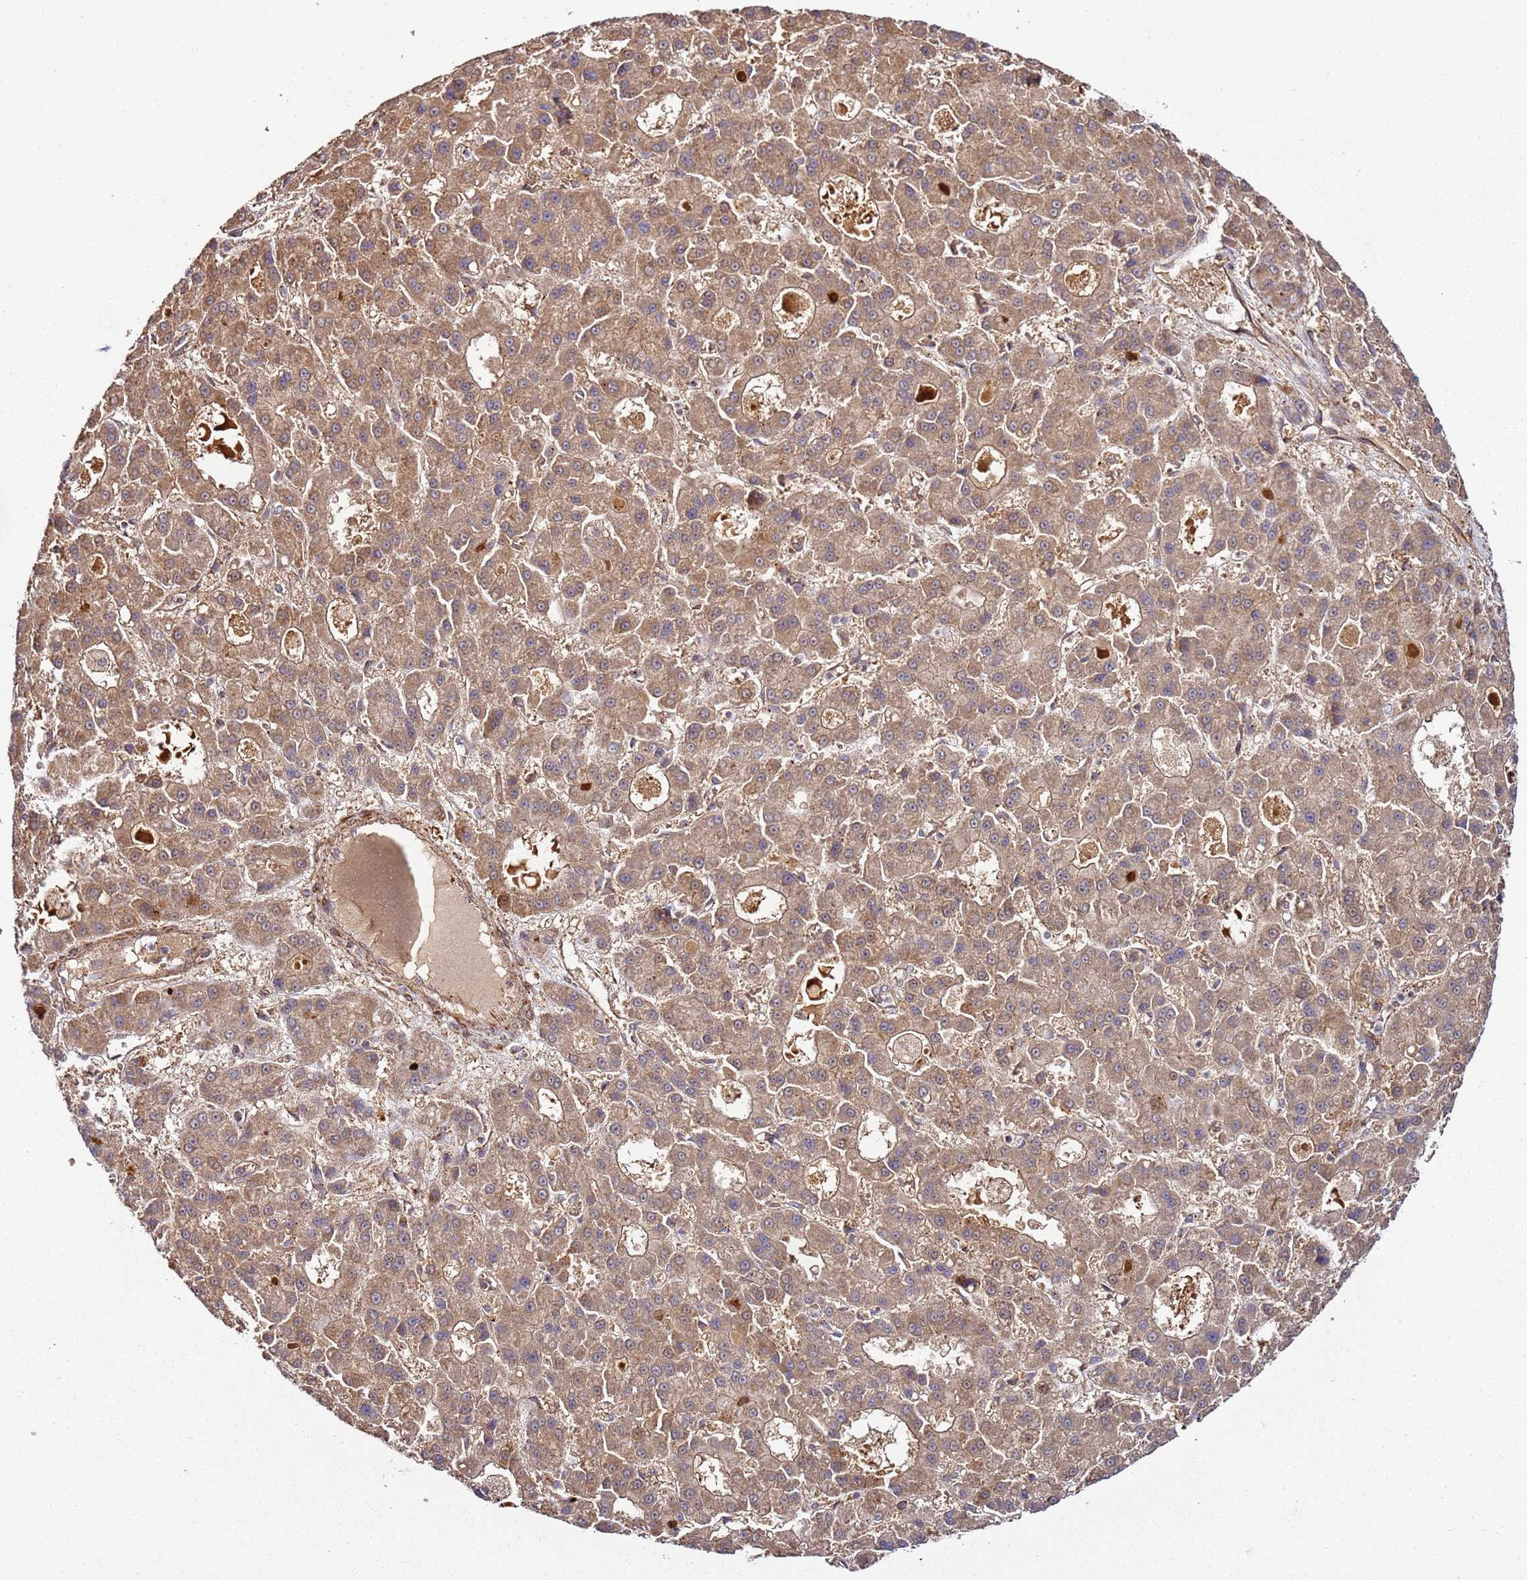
{"staining": {"intensity": "moderate", "quantity": ">75%", "location": "cytoplasmic/membranous"}, "tissue": "liver cancer", "cell_type": "Tumor cells", "image_type": "cancer", "snomed": [{"axis": "morphology", "description": "Carcinoma, Hepatocellular, NOS"}, {"axis": "topography", "description": "Liver"}], "caption": "Immunohistochemical staining of liver hepatocellular carcinoma shows medium levels of moderate cytoplasmic/membranous staining in approximately >75% of tumor cells.", "gene": "TM2D2", "patient": {"sex": "male", "age": 70}}